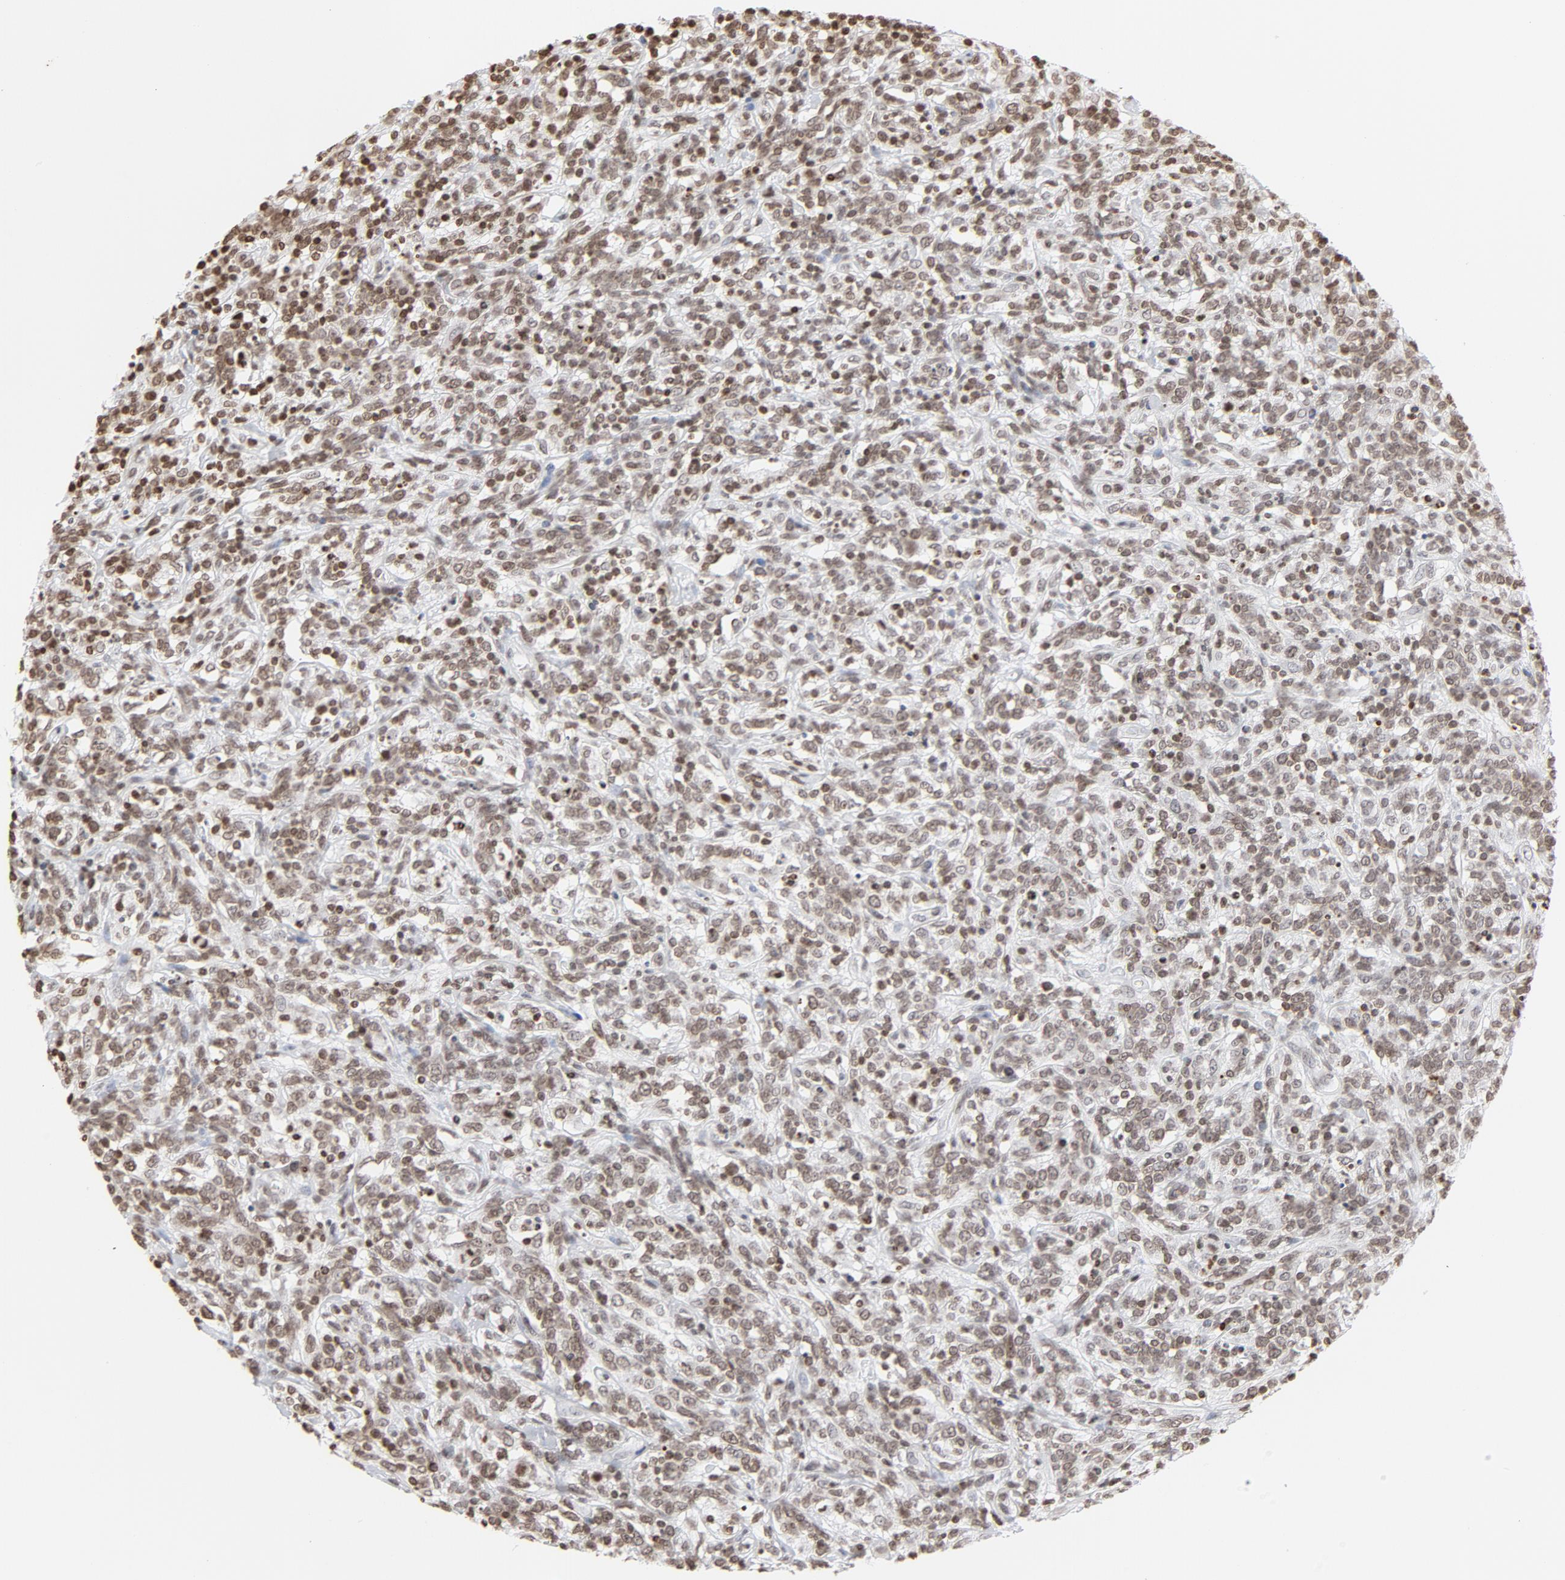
{"staining": {"intensity": "weak", "quantity": ">75%", "location": "nuclear"}, "tissue": "lymphoma", "cell_type": "Tumor cells", "image_type": "cancer", "snomed": [{"axis": "morphology", "description": "Malignant lymphoma, non-Hodgkin's type, High grade"}, {"axis": "topography", "description": "Lymph node"}], "caption": "Immunohistochemistry of human malignant lymphoma, non-Hodgkin's type (high-grade) demonstrates low levels of weak nuclear staining in approximately >75% of tumor cells.", "gene": "H2AC12", "patient": {"sex": "female", "age": 73}}